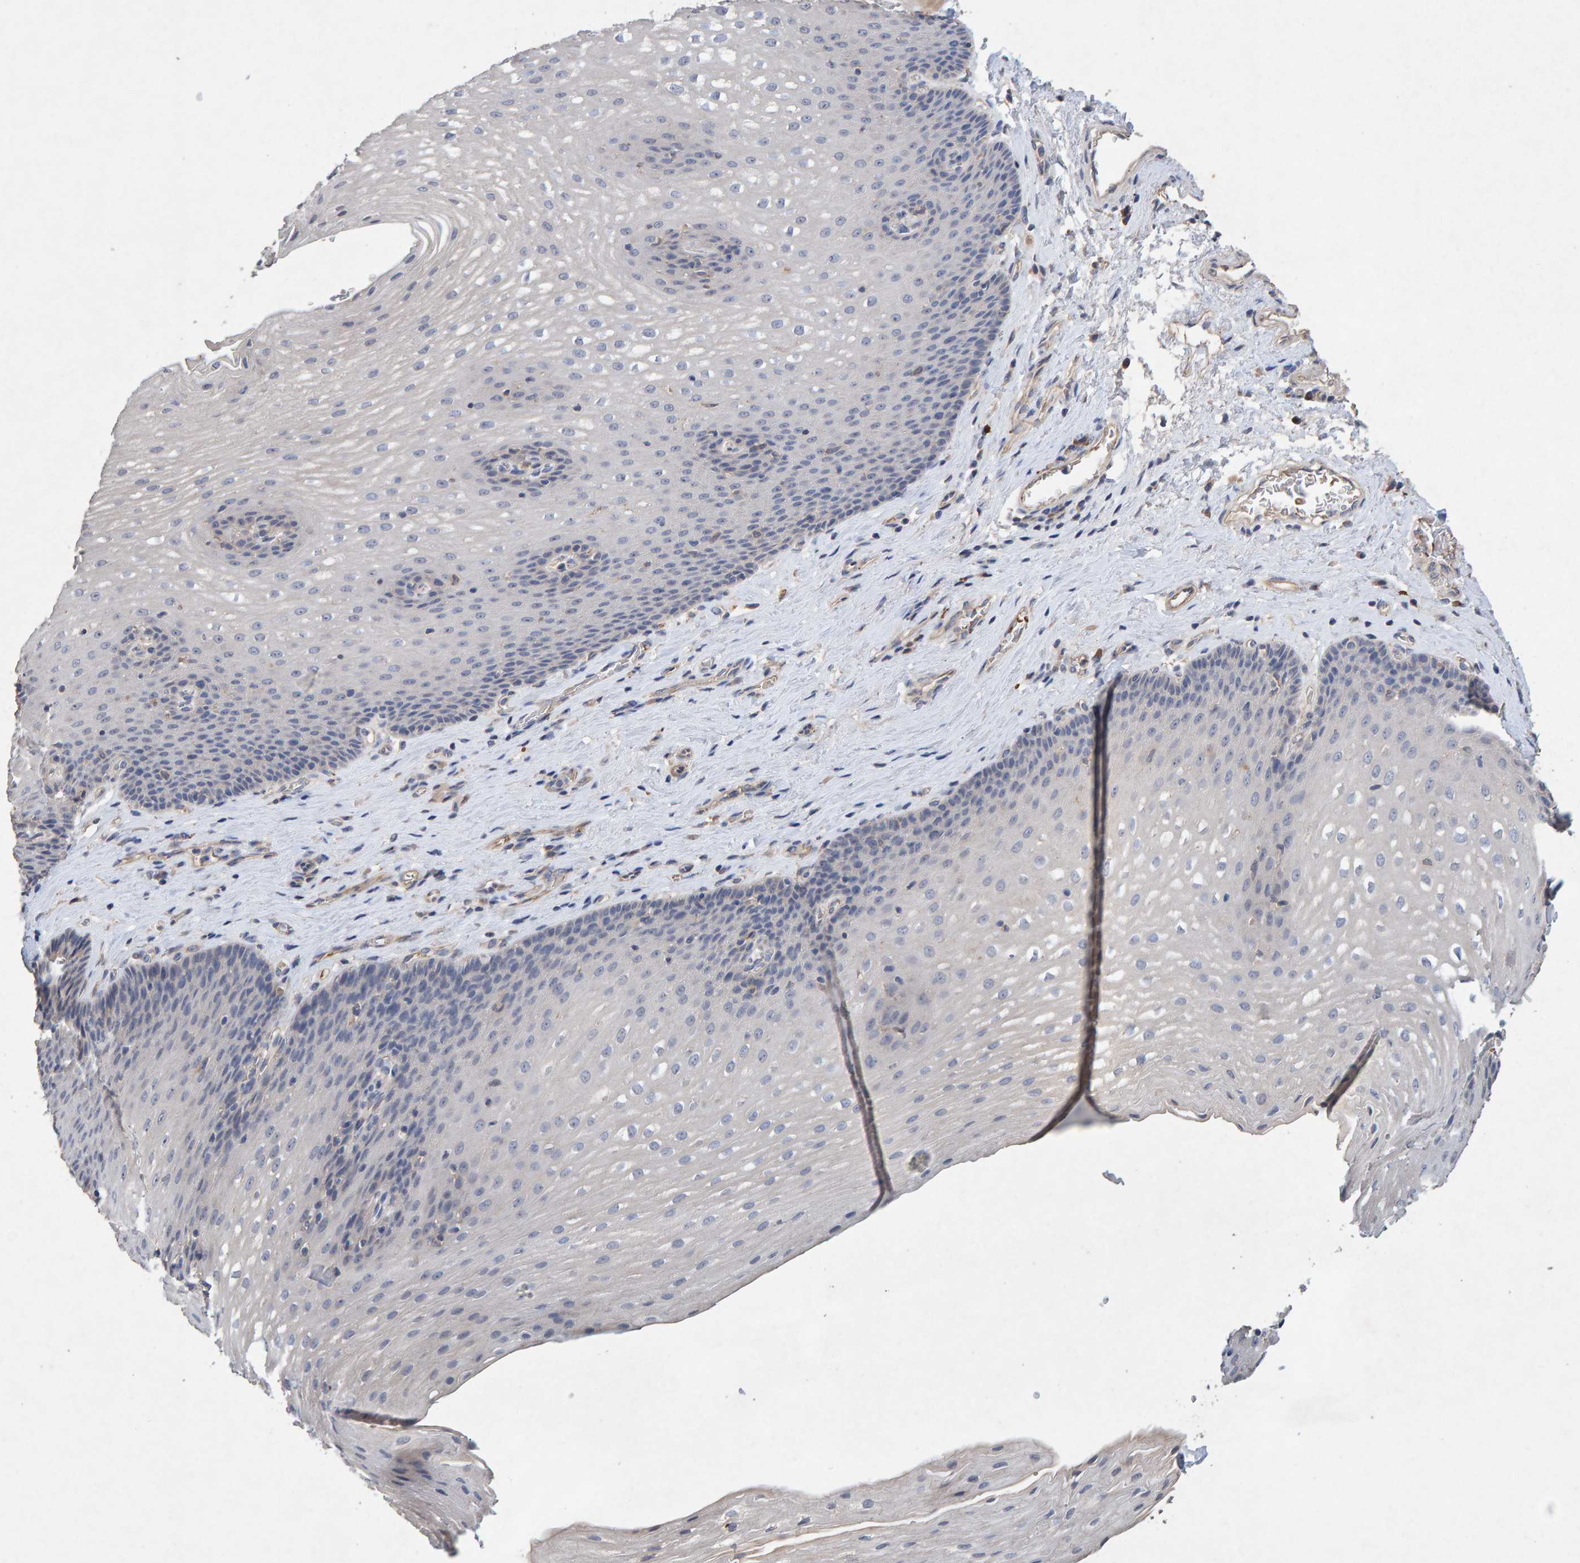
{"staining": {"intensity": "negative", "quantity": "none", "location": "none"}, "tissue": "esophagus", "cell_type": "Squamous epithelial cells", "image_type": "normal", "snomed": [{"axis": "morphology", "description": "Normal tissue, NOS"}, {"axis": "topography", "description": "Esophagus"}], "caption": "The photomicrograph shows no significant expression in squamous epithelial cells of esophagus. Nuclei are stained in blue.", "gene": "EFR3A", "patient": {"sex": "male", "age": 48}}